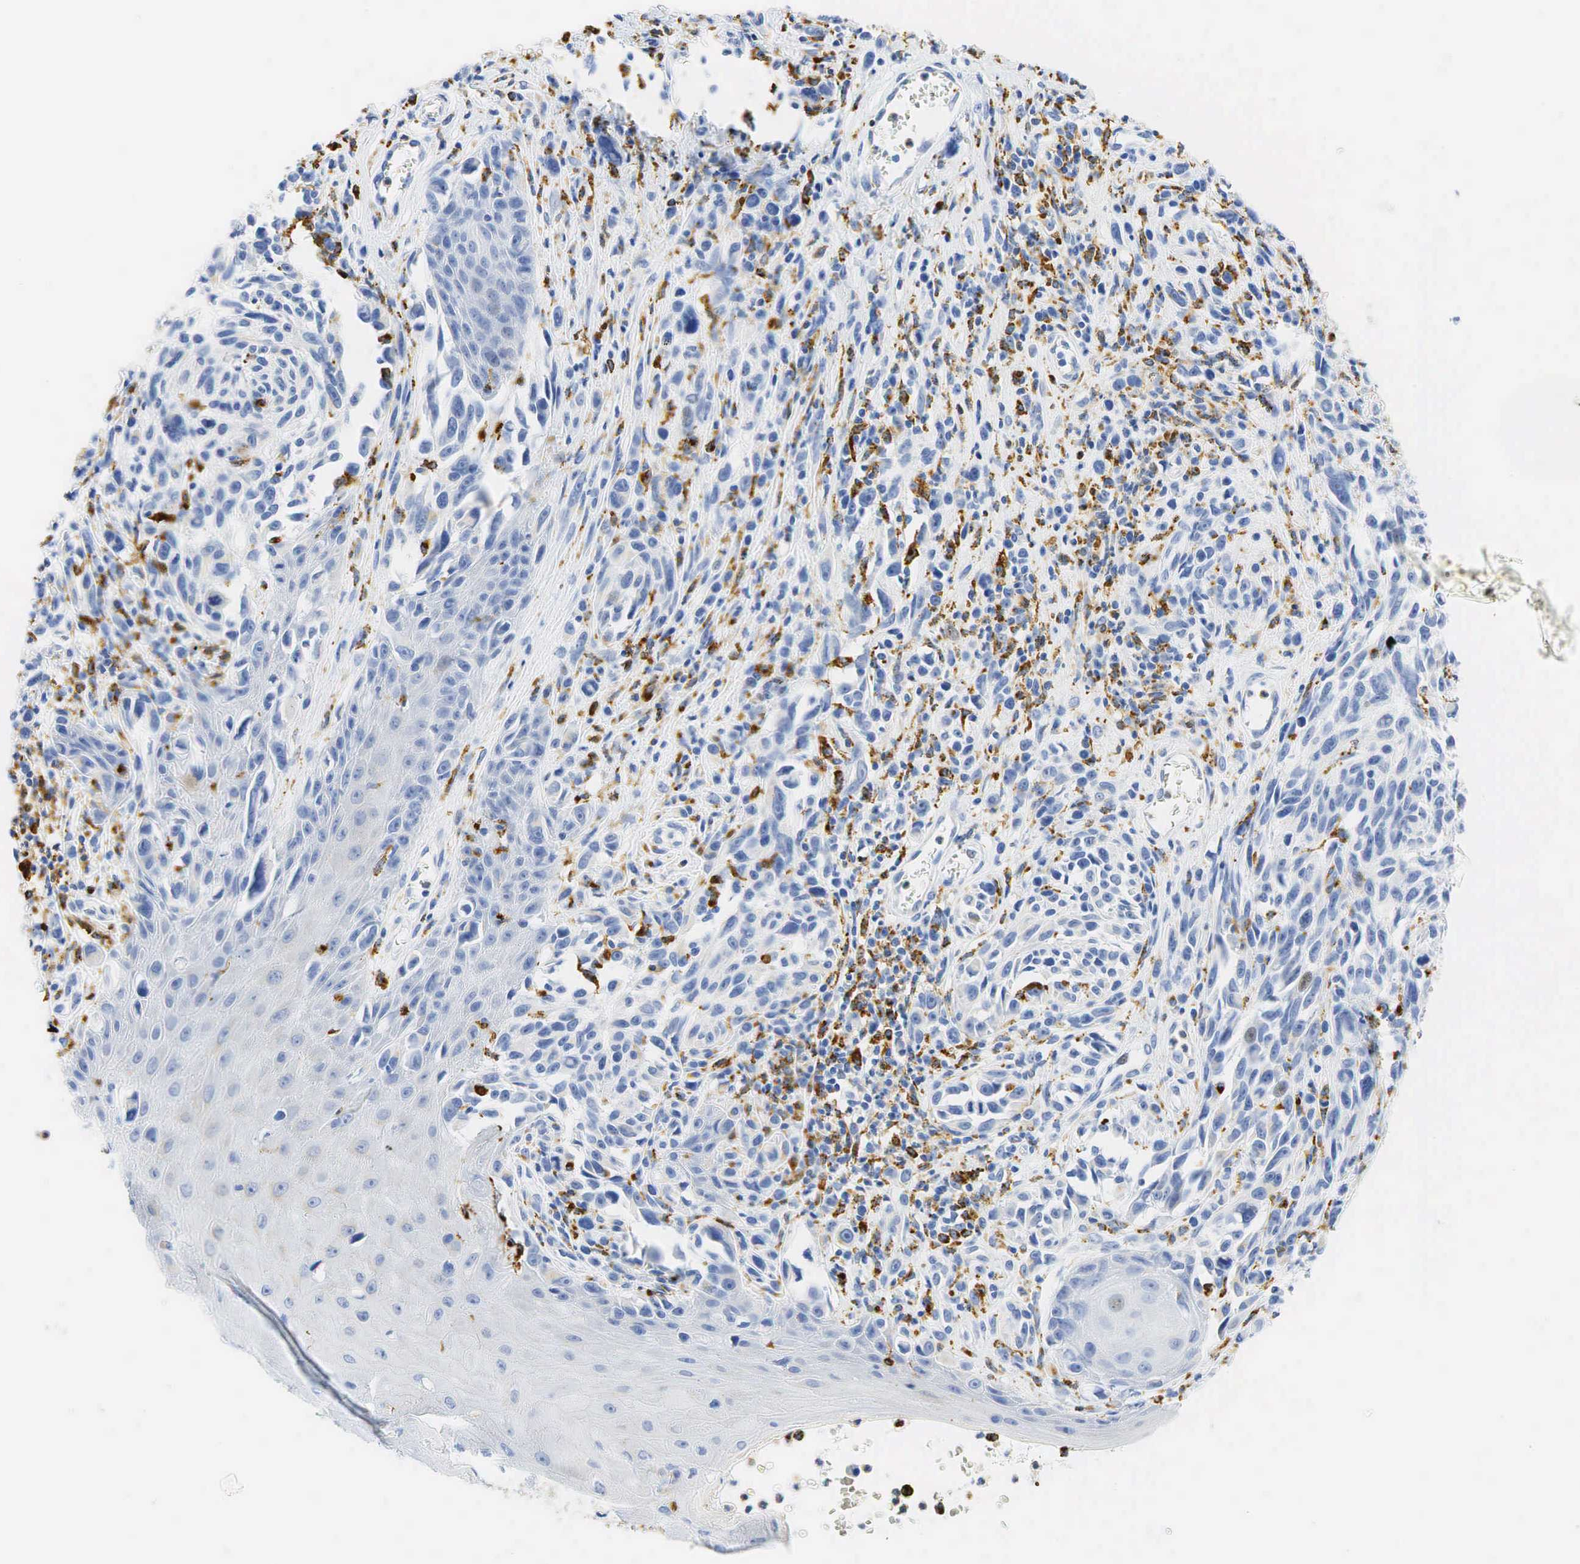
{"staining": {"intensity": "negative", "quantity": "none", "location": "none"}, "tissue": "melanoma", "cell_type": "Tumor cells", "image_type": "cancer", "snomed": [{"axis": "morphology", "description": "Malignant melanoma, NOS"}, {"axis": "topography", "description": "Skin"}], "caption": "Immunohistochemical staining of human malignant melanoma reveals no significant staining in tumor cells.", "gene": "CD68", "patient": {"sex": "female", "age": 82}}